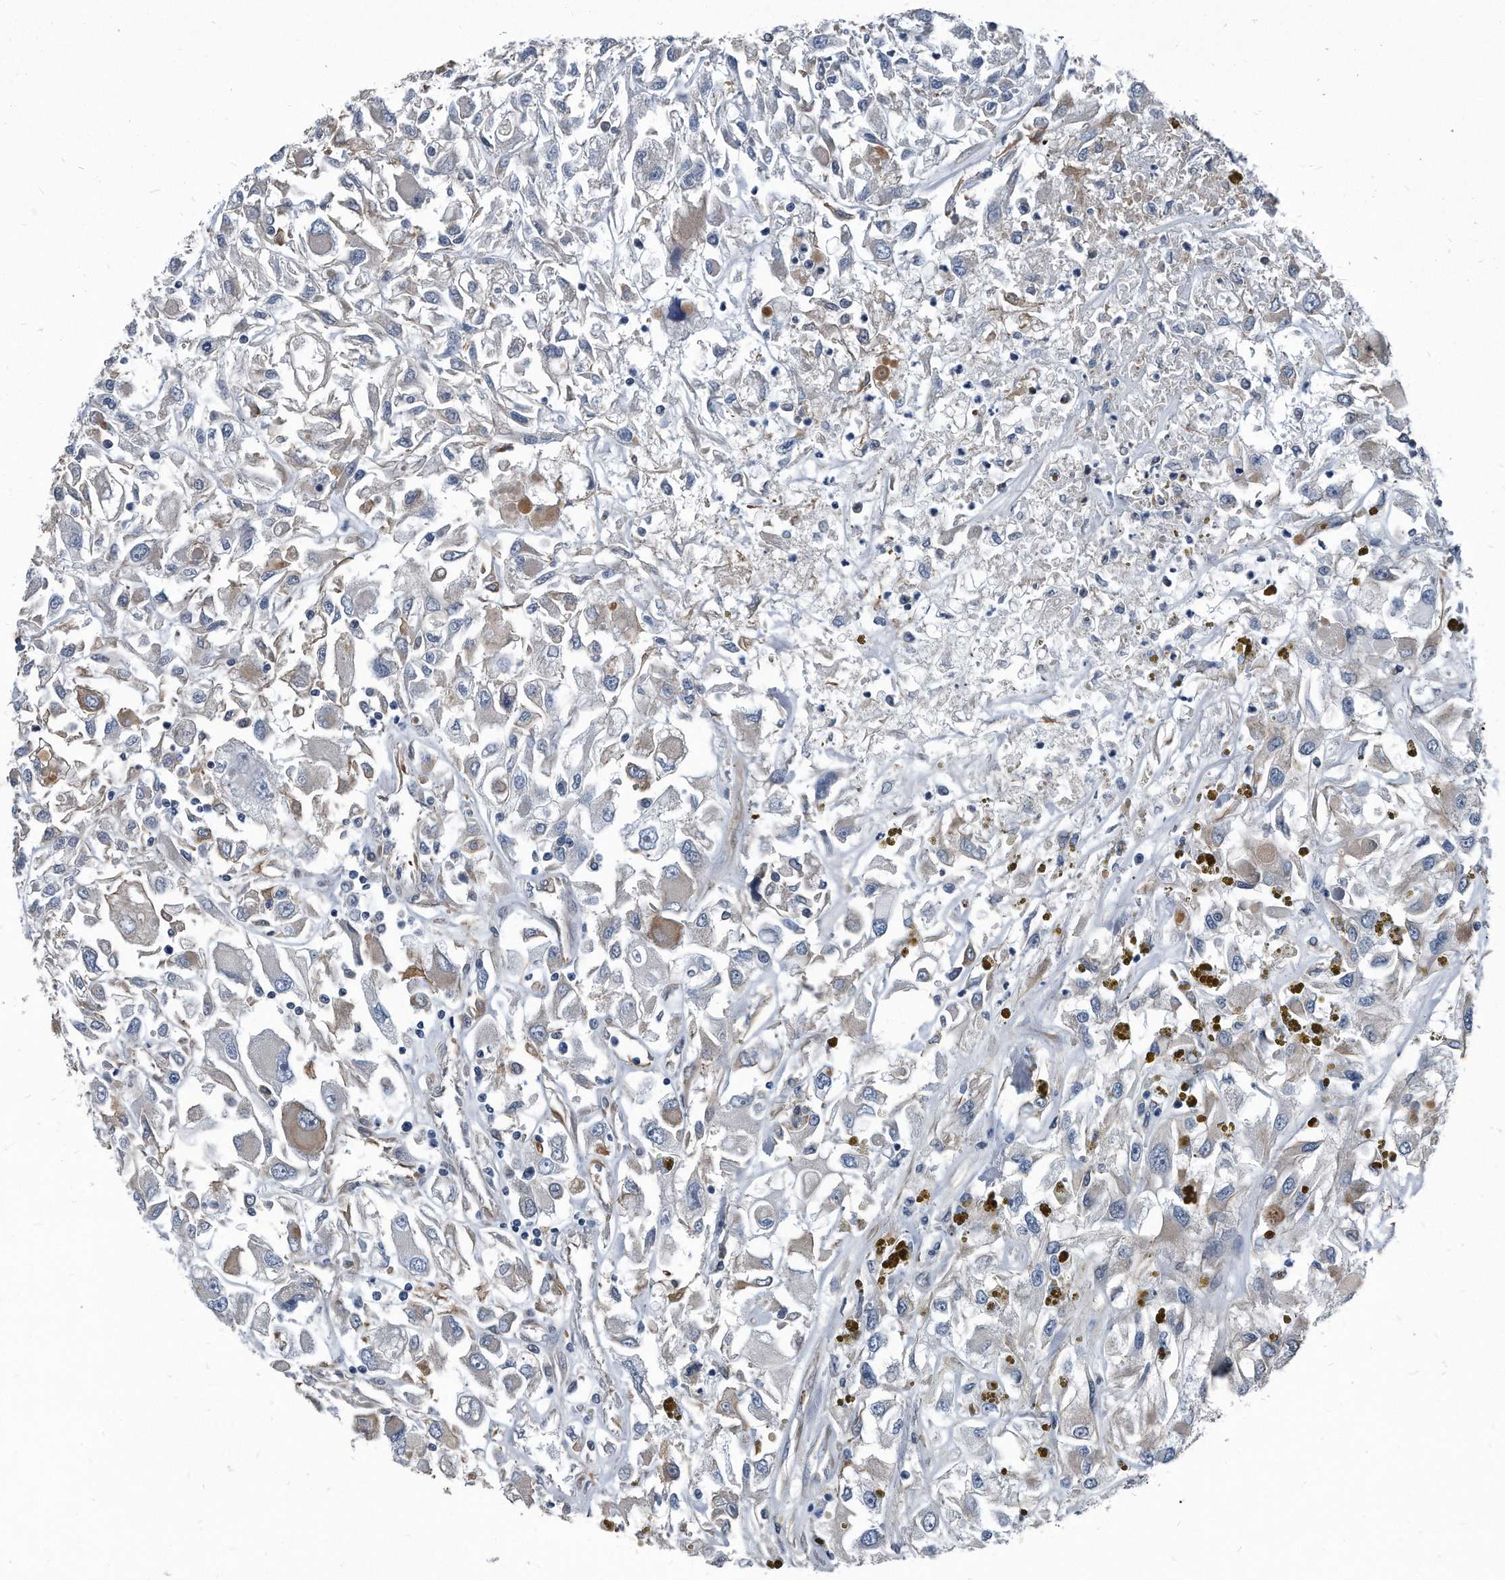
{"staining": {"intensity": "weak", "quantity": "<25%", "location": "cytoplasmic/membranous"}, "tissue": "renal cancer", "cell_type": "Tumor cells", "image_type": "cancer", "snomed": [{"axis": "morphology", "description": "Adenocarcinoma, NOS"}, {"axis": "topography", "description": "Kidney"}], "caption": "Micrograph shows no significant protein staining in tumor cells of renal adenocarcinoma.", "gene": "PLEC", "patient": {"sex": "female", "age": 52}}